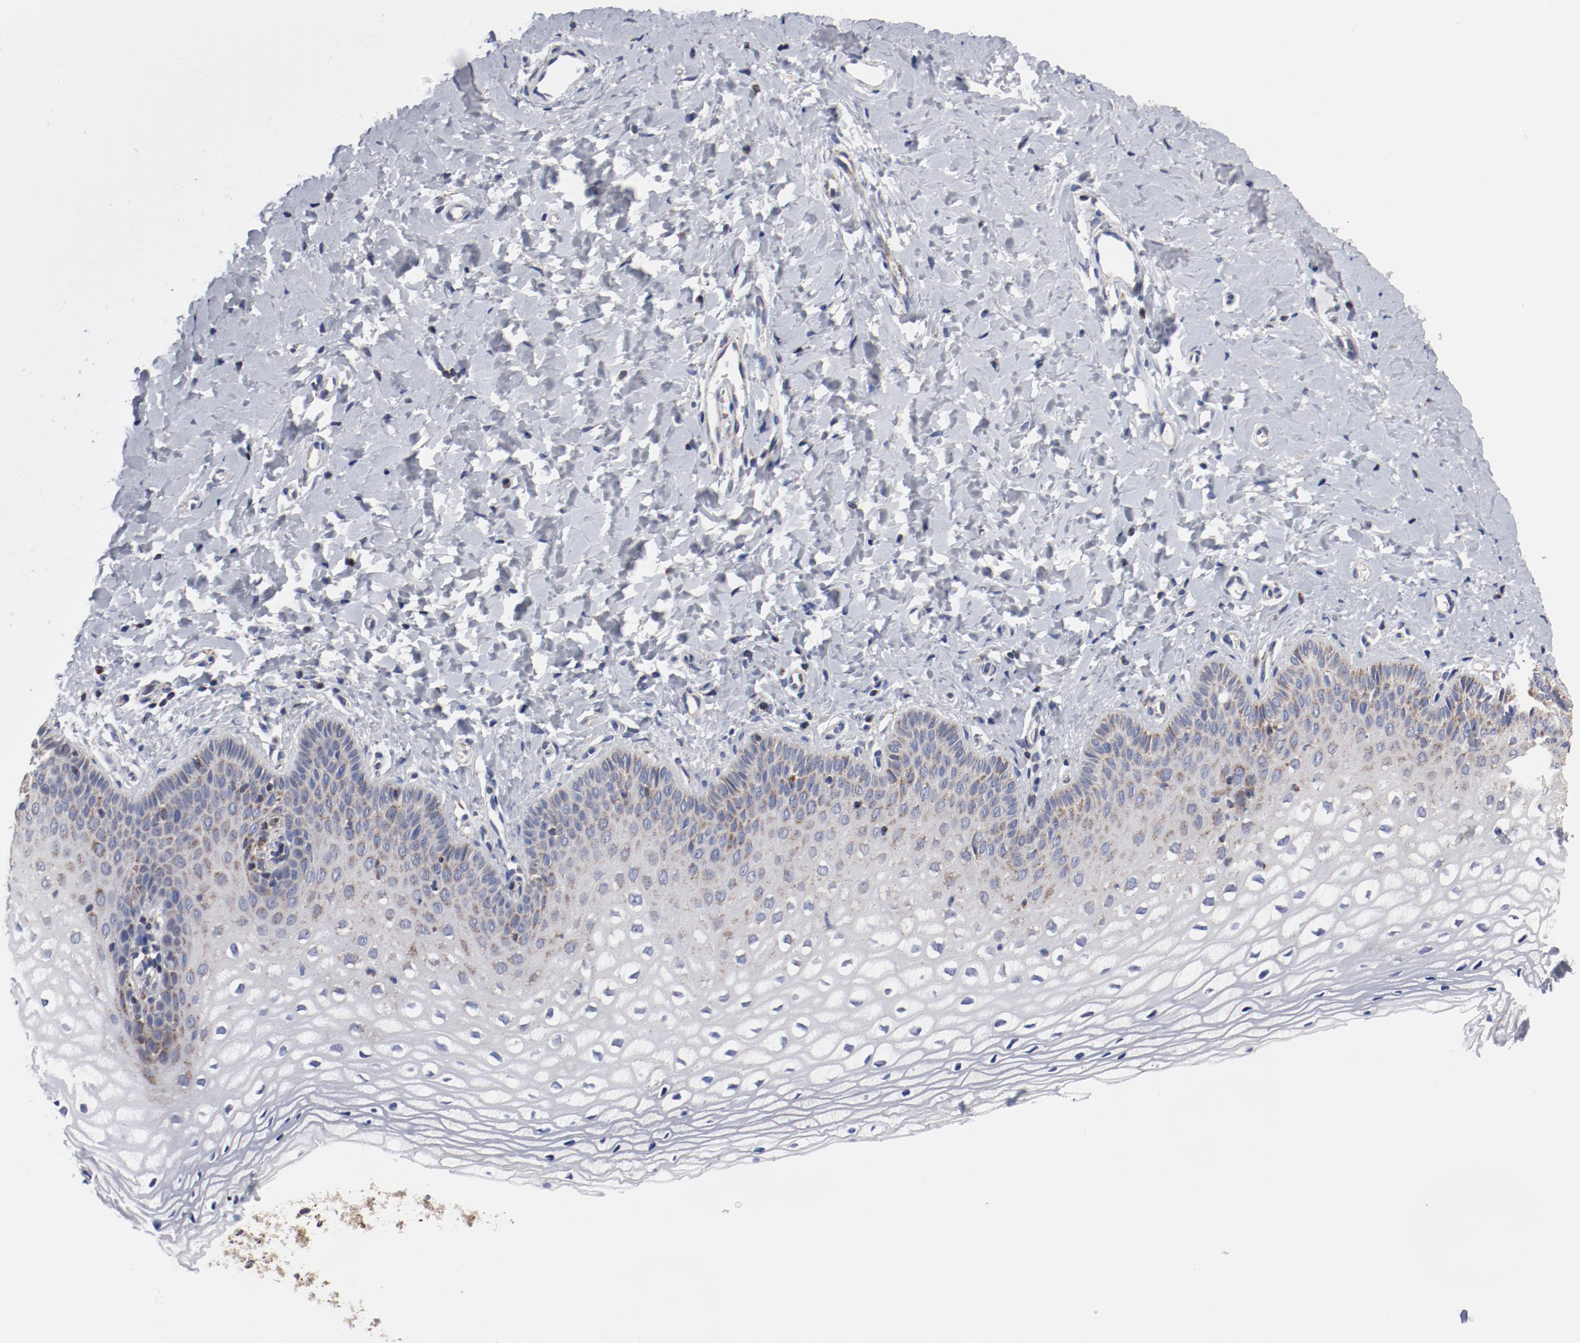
{"staining": {"intensity": "strong", "quantity": "<25%", "location": "cytoplasmic/membranous"}, "tissue": "vagina", "cell_type": "Squamous epithelial cells", "image_type": "normal", "snomed": [{"axis": "morphology", "description": "Normal tissue, NOS"}, {"axis": "topography", "description": "Vagina"}], "caption": "This is a photomicrograph of IHC staining of benign vagina, which shows strong expression in the cytoplasmic/membranous of squamous epithelial cells.", "gene": "NDUFV2", "patient": {"sex": "female", "age": 55}}